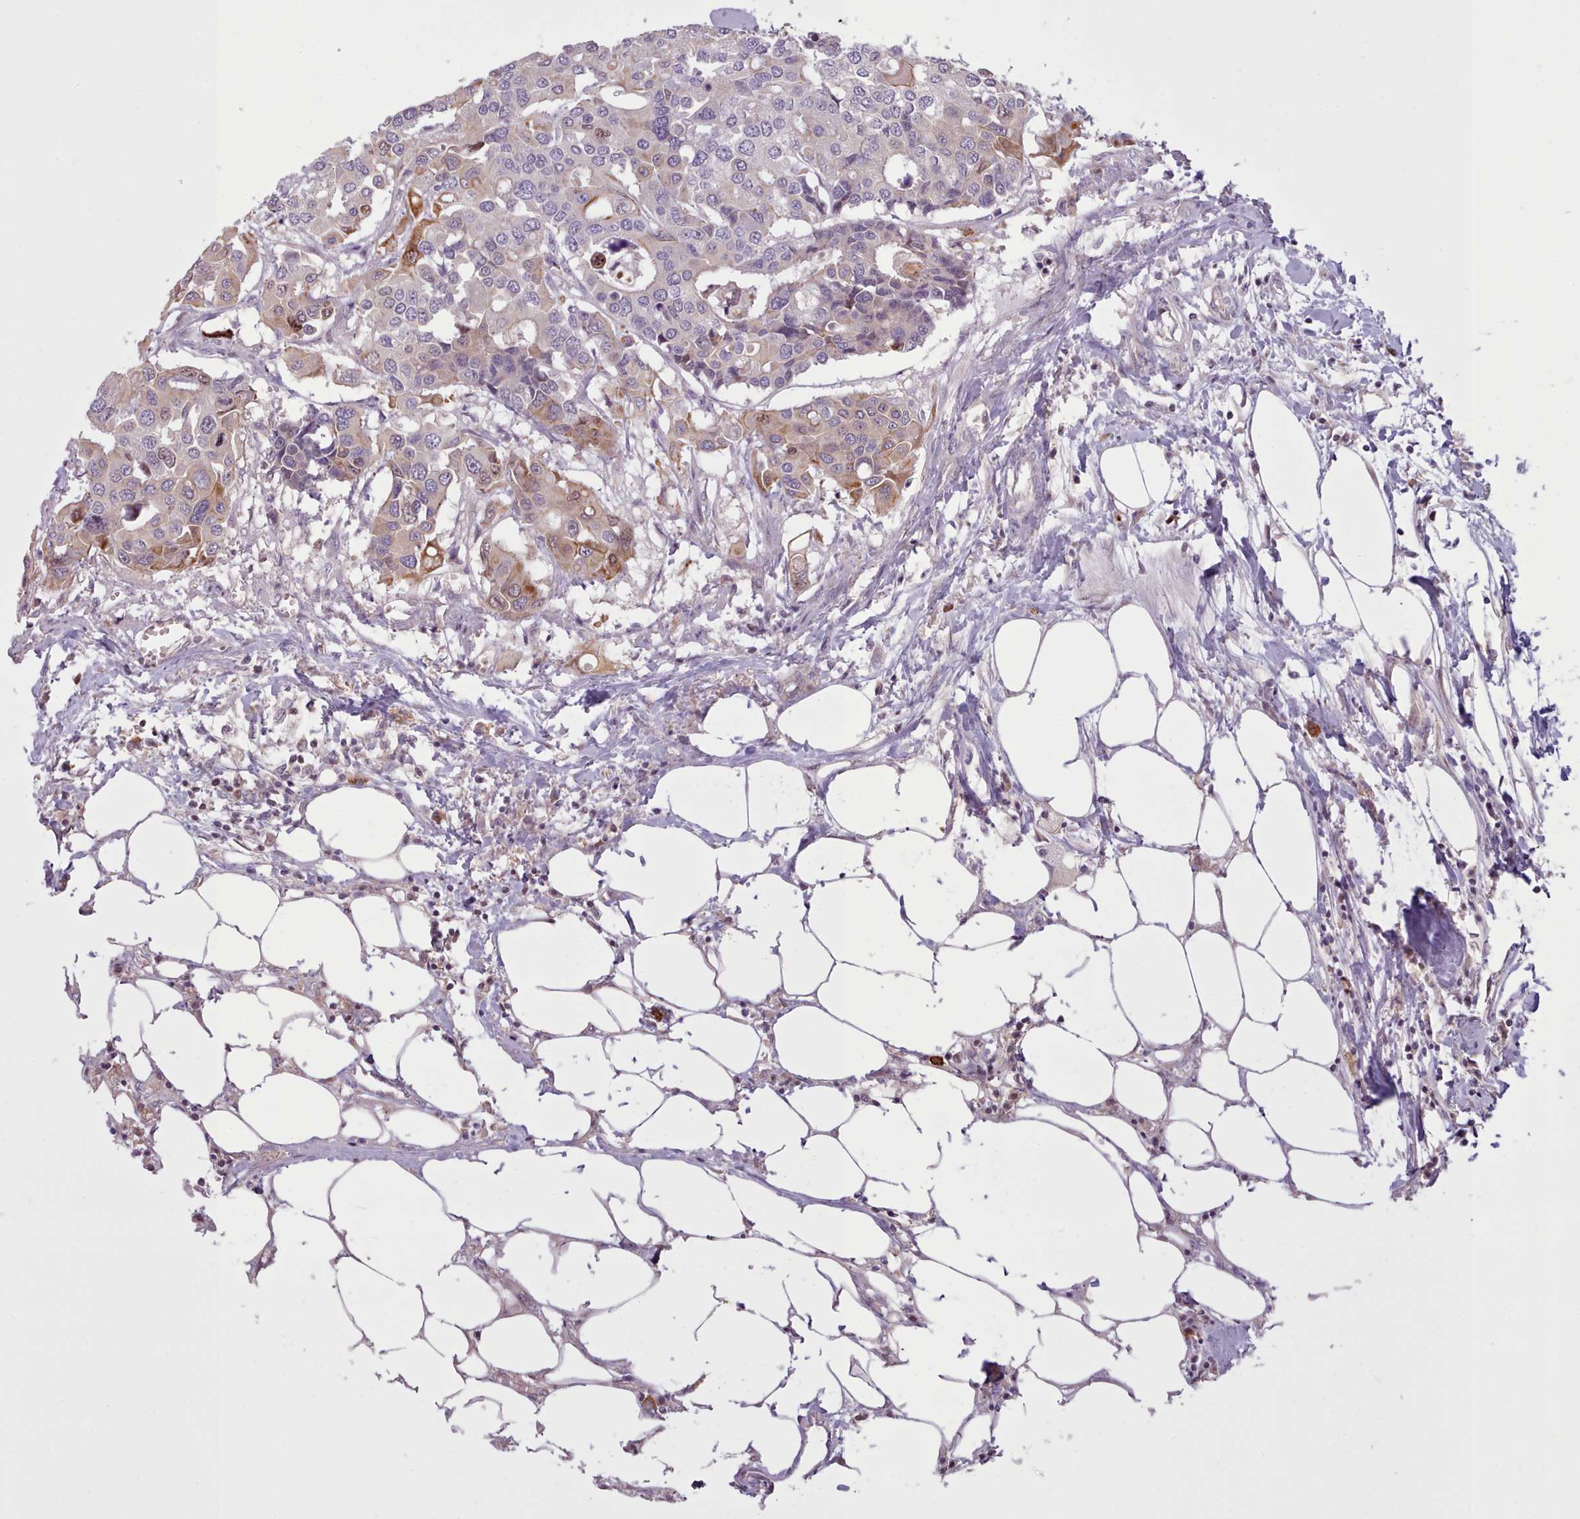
{"staining": {"intensity": "moderate", "quantity": "<25%", "location": "cytoplasmic/membranous"}, "tissue": "colorectal cancer", "cell_type": "Tumor cells", "image_type": "cancer", "snomed": [{"axis": "morphology", "description": "Adenocarcinoma, NOS"}, {"axis": "topography", "description": "Colon"}], "caption": "Protein analysis of colorectal cancer (adenocarcinoma) tissue exhibits moderate cytoplasmic/membranous expression in approximately <25% of tumor cells. The staining was performed using DAB (3,3'-diaminobenzidine) to visualize the protein expression in brown, while the nuclei were stained in blue with hematoxylin (Magnification: 20x).", "gene": "NMRK1", "patient": {"sex": "male", "age": 77}}